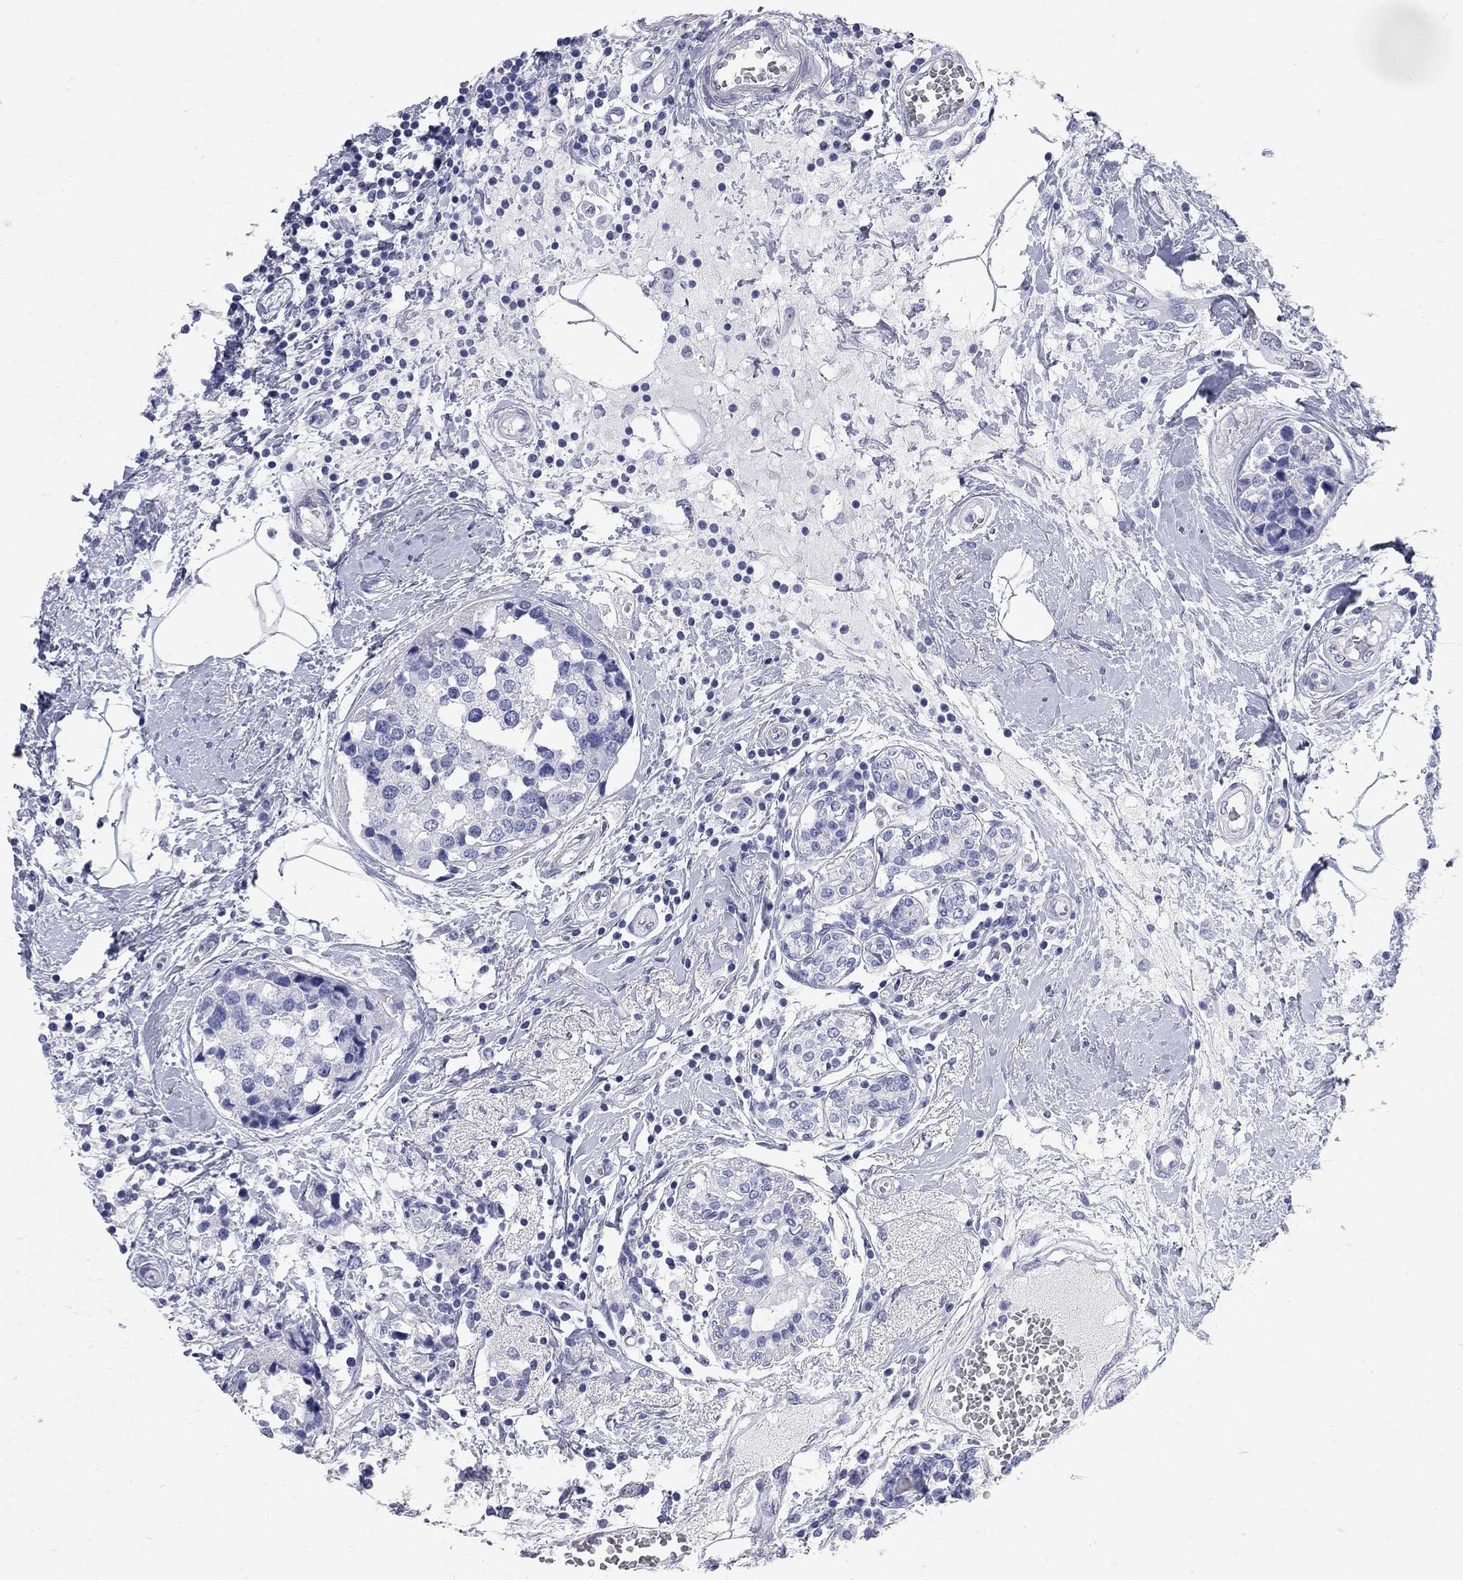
{"staining": {"intensity": "negative", "quantity": "none", "location": "none"}, "tissue": "breast cancer", "cell_type": "Tumor cells", "image_type": "cancer", "snomed": [{"axis": "morphology", "description": "Lobular carcinoma"}, {"axis": "topography", "description": "Breast"}], "caption": "Lobular carcinoma (breast) stained for a protein using immunohistochemistry displays no expression tumor cells.", "gene": "BPIFB1", "patient": {"sex": "female", "age": 59}}